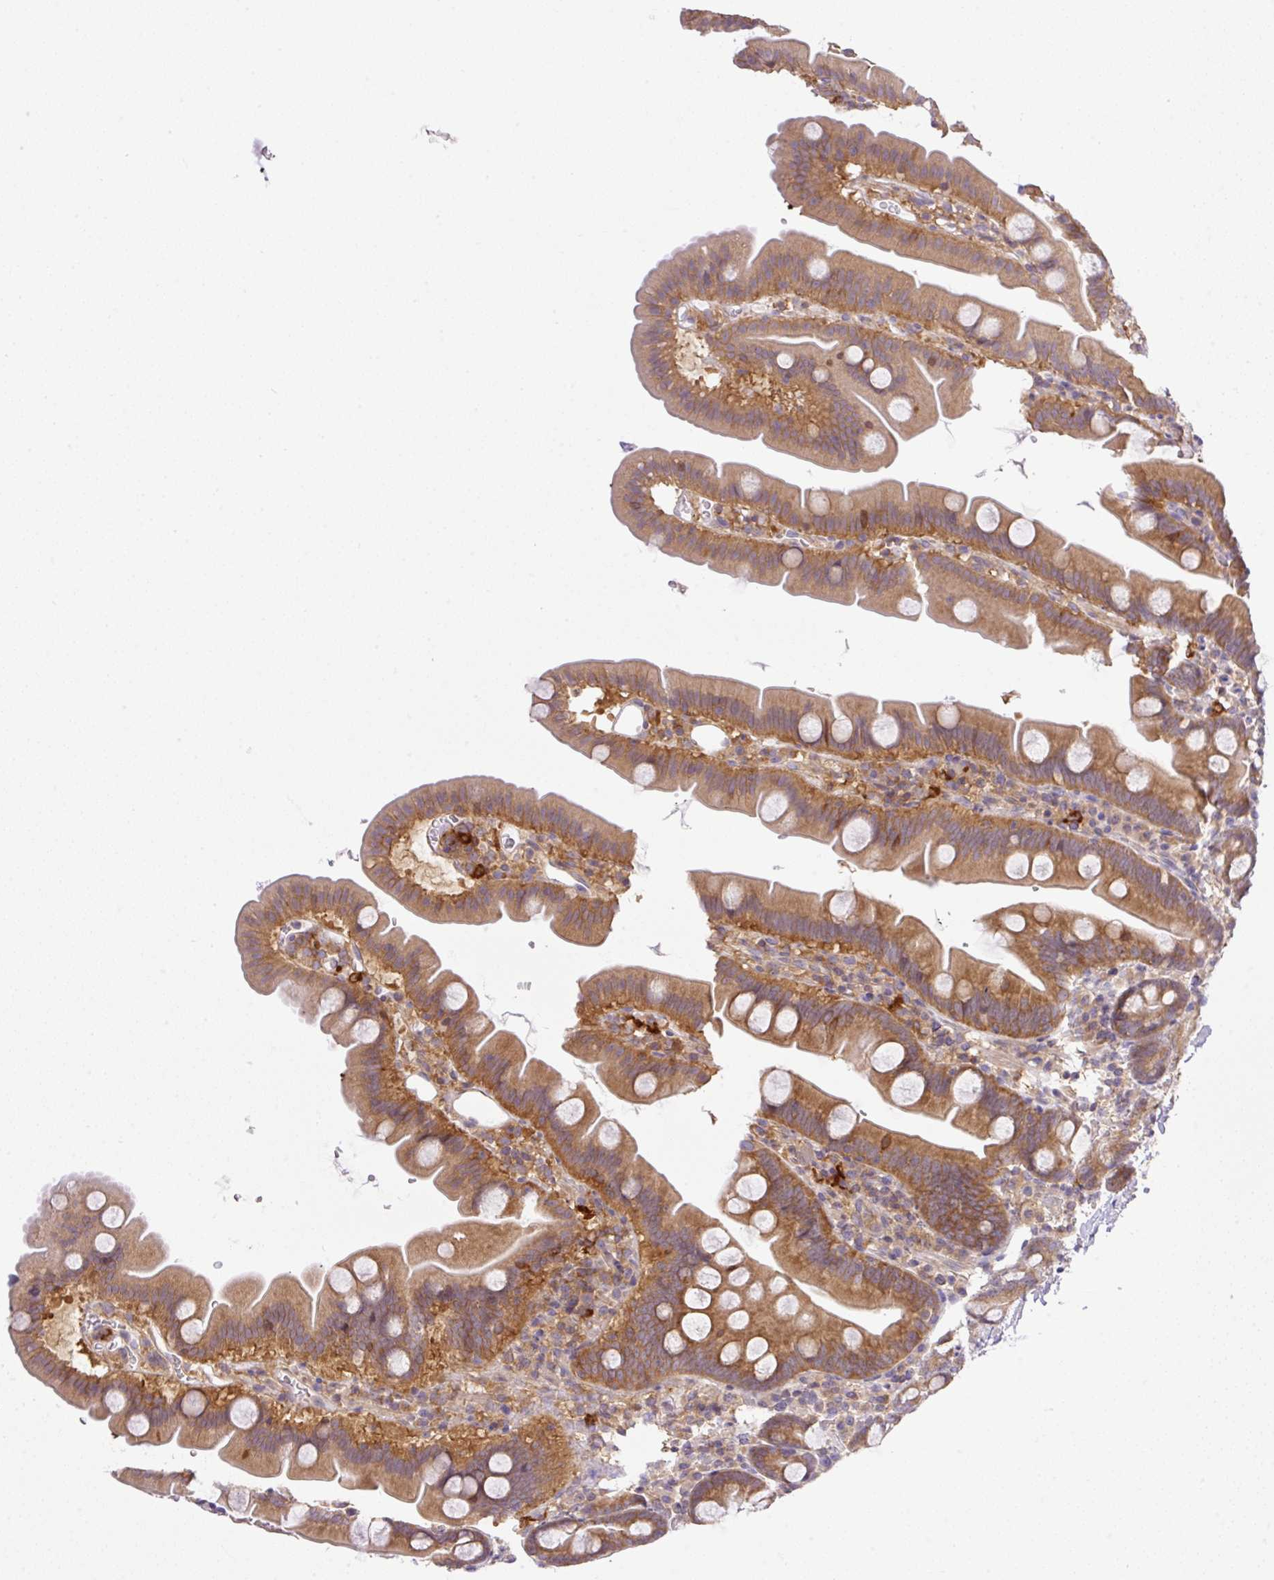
{"staining": {"intensity": "moderate", "quantity": "25%-75%", "location": "cytoplasmic/membranous"}, "tissue": "small intestine", "cell_type": "Glandular cells", "image_type": "normal", "snomed": [{"axis": "morphology", "description": "Normal tissue, NOS"}, {"axis": "topography", "description": "Small intestine"}], "caption": "The image shows immunohistochemical staining of unremarkable small intestine. There is moderate cytoplasmic/membranous expression is identified in approximately 25%-75% of glandular cells.", "gene": "CAMK2A", "patient": {"sex": "female", "age": 68}}